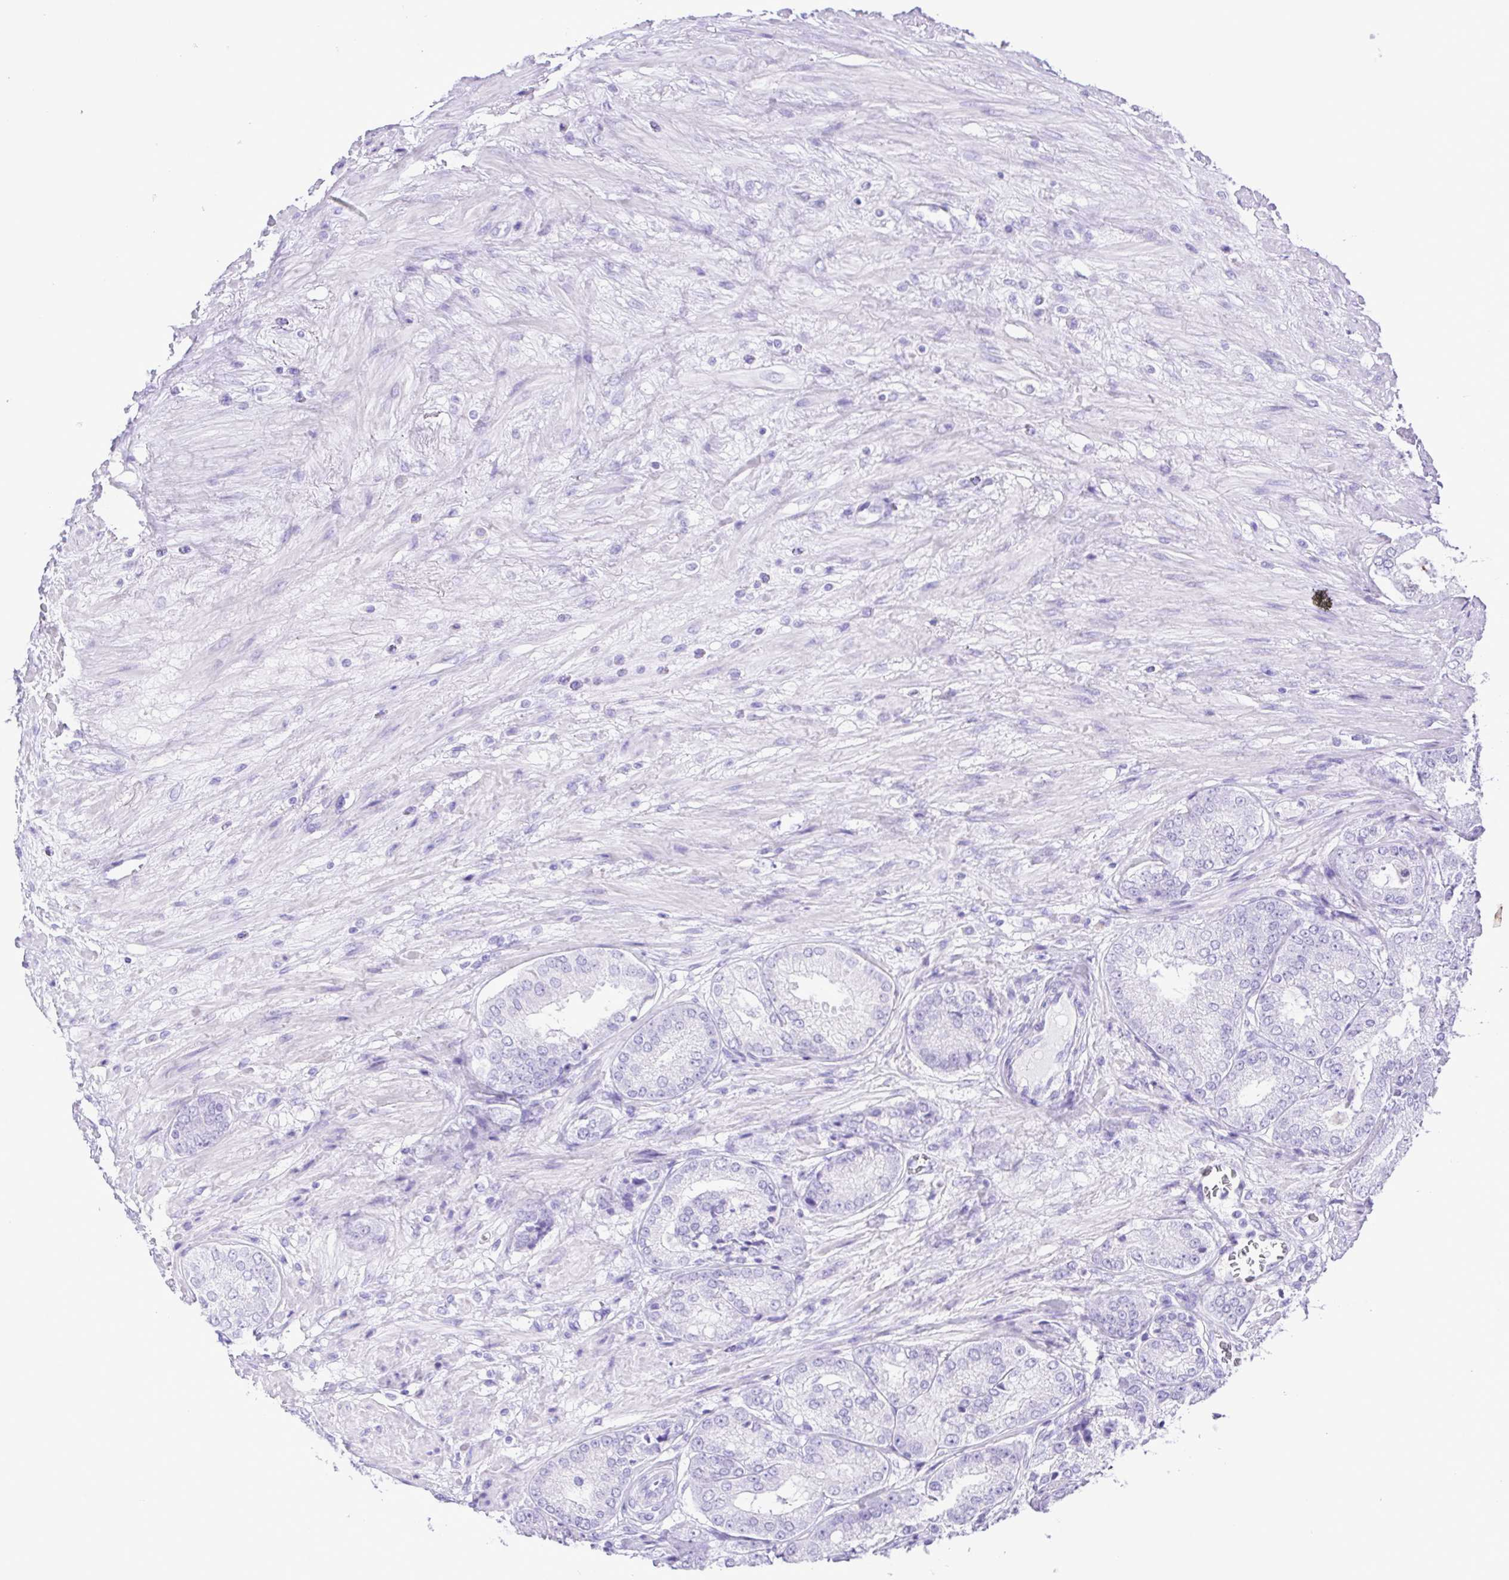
{"staining": {"intensity": "negative", "quantity": "none", "location": "none"}, "tissue": "prostate cancer", "cell_type": "Tumor cells", "image_type": "cancer", "snomed": [{"axis": "morphology", "description": "Adenocarcinoma, High grade"}, {"axis": "topography", "description": "Prostate"}], "caption": "Photomicrograph shows no protein positivity in tumor cells of prostate adenocarcinoma (high-grade) tissue.", "gene": "CASP14", "patient": {"sex": "male", "age": 71}}